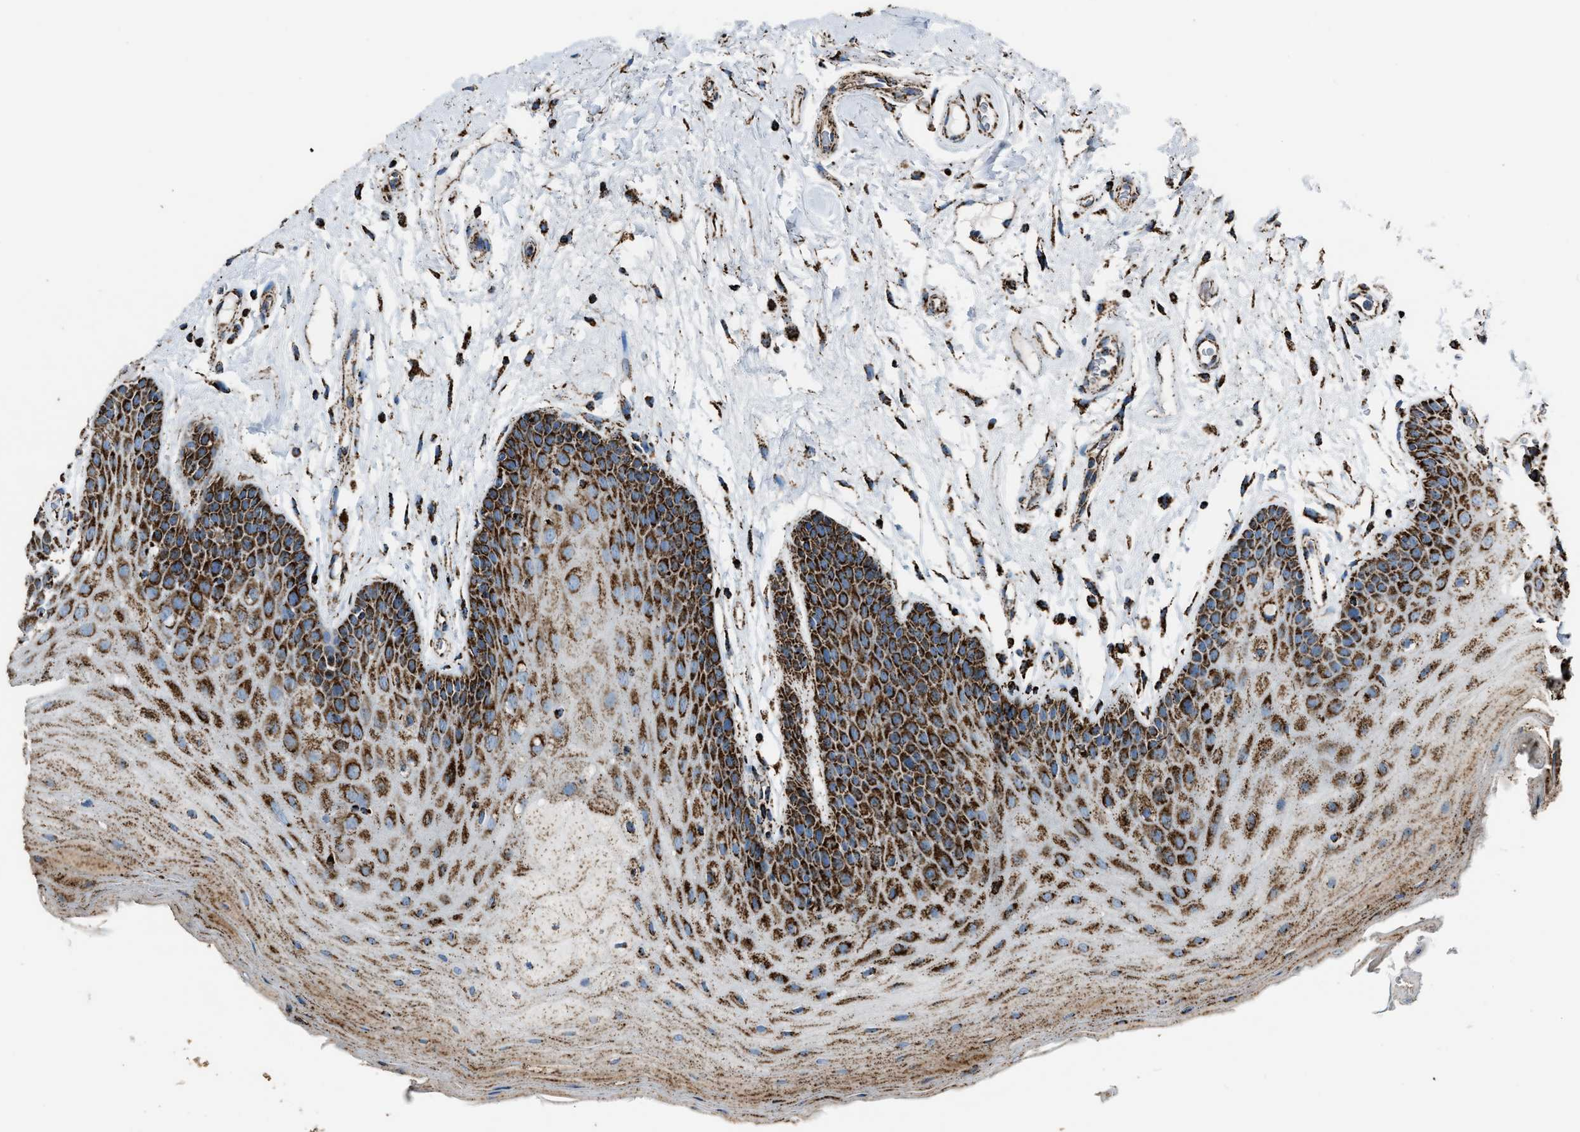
{"staining": {"intensity": "strong", "quantity": ">75%", "location": "cytoplasmic/membranous"}, "tissue": "oral mucosa", "cell_type": "Squamous epithelial cells", "image_type": "normal", "snomed": [{"axis": "morphology", "description": "Normal tissue, NOS"}, {"axis": "morphology", "description": "Squamous cell carcinoma, NOS"}, {"axis": "topography", "description": "Oral tissue"}, {"axis": "topography", "description": "Head-Neck"}], "caption": "Immunohistochemistry (IHC) staining of normal oral mucosa, which exhibits high levels of strong cytoplasmic/membranous staining in approximately >75% of squamous epithelial cells indicating strong cytoplasmic/membranous protein positivity. The staining was performed using DAB (3,3'-diaminobenzidine) (brown) for protein detection and nuclei were counterstained in hematoxylin (blue).", "gene": "MDH2", "patient": {"sex": "male", "age": 71}}